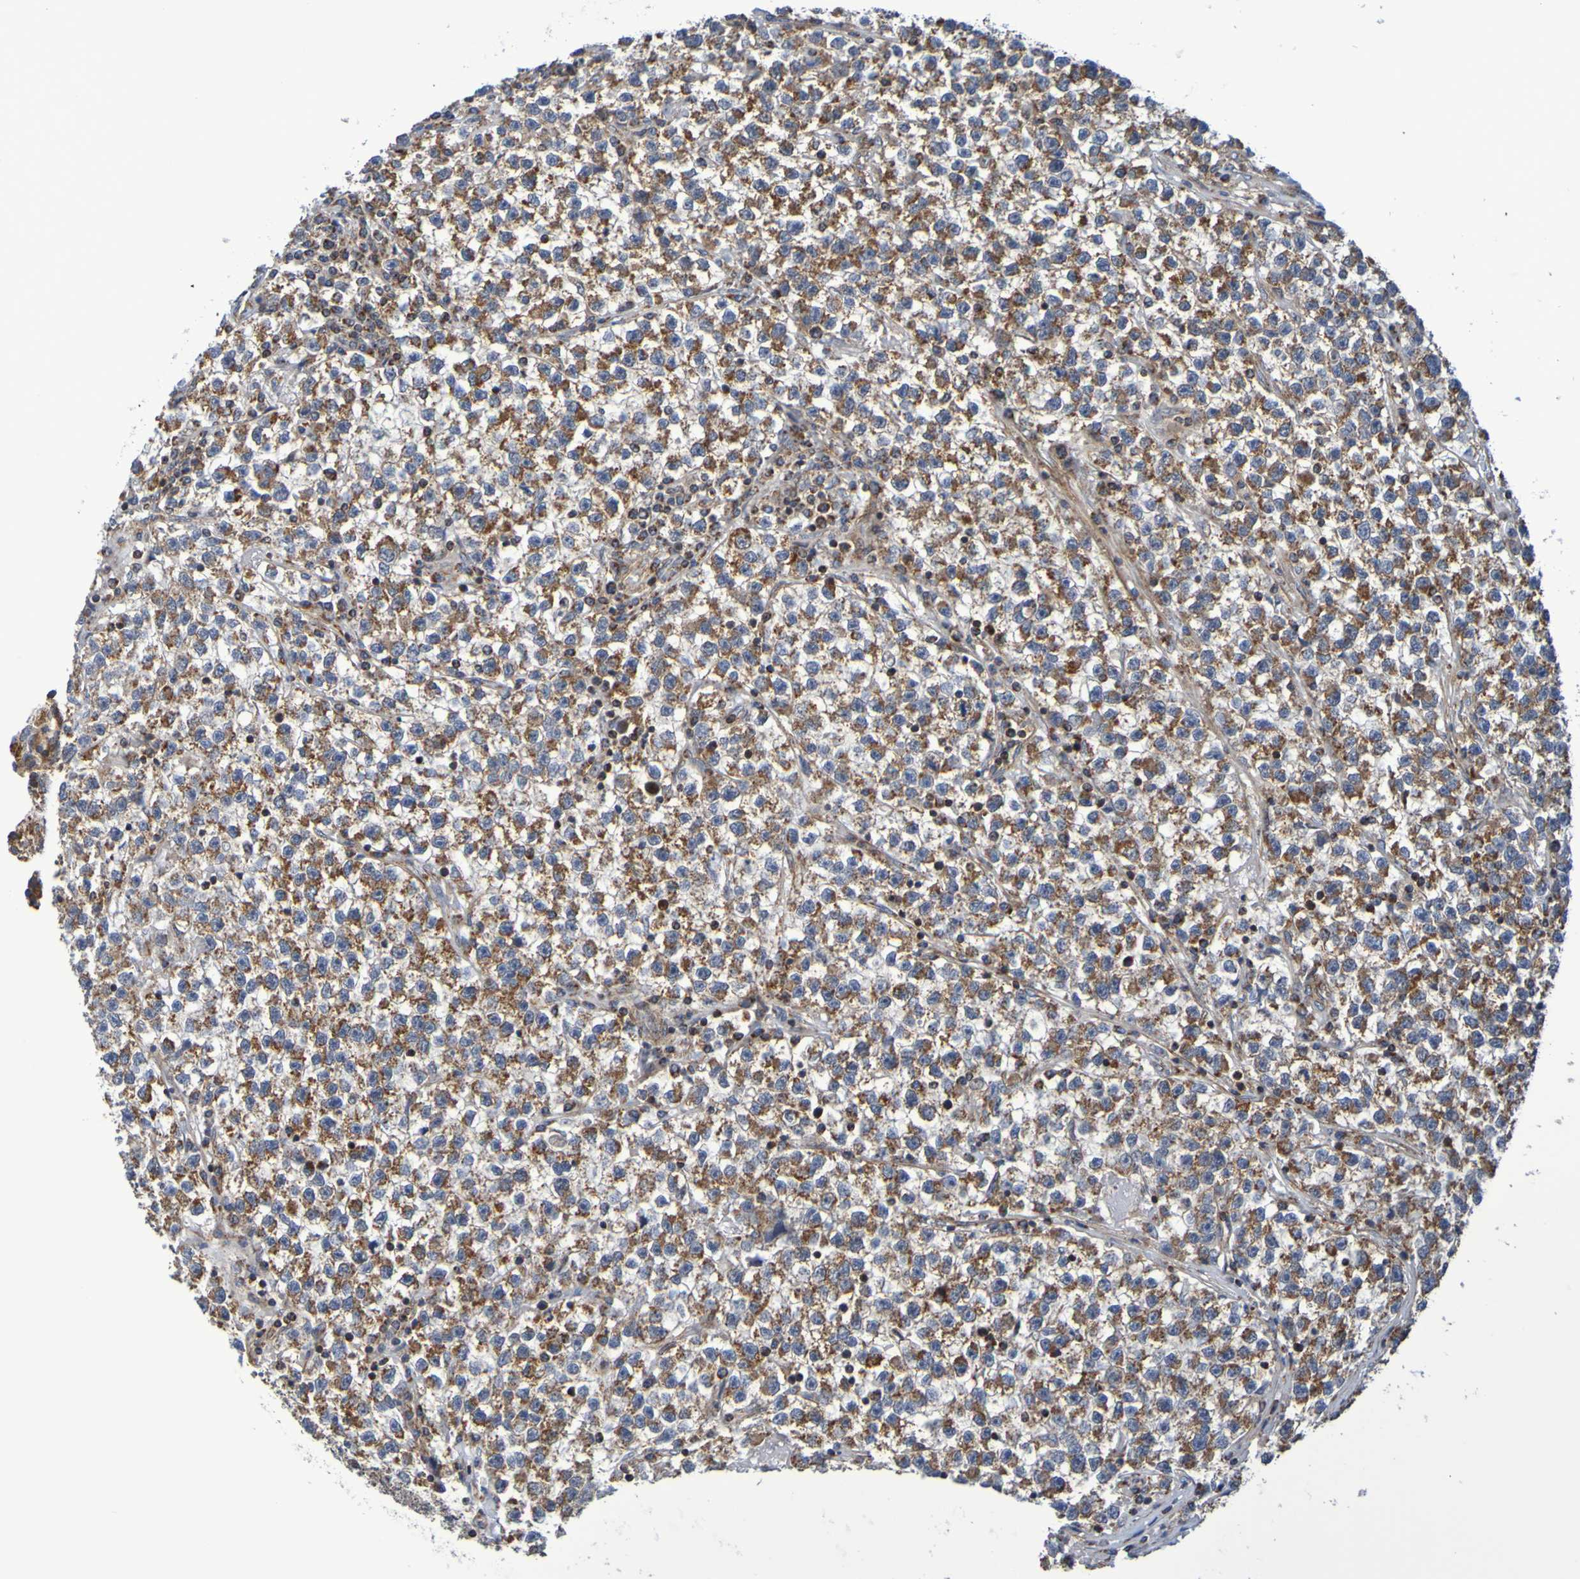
{"staining": {"intensity": "strong", "quantity": ">75%", "location": "cytoplasmic/membranous"}, "tissue": "testis cancer", "cell_type": "Tumor cells", "image_type": "cancer", "snomed": [{"axis": "morphology", "description": "Seminoma, NOS"}, {"axis": "topography", "description": "Testis"}], "caption": "Protein analysis of testis cancer tissue exhibits strong cytoplasmic/membranous staining in about >75% of tumor cells.", "gene": "CCDC51", "patient": {"sex": "male", "age": 22}}